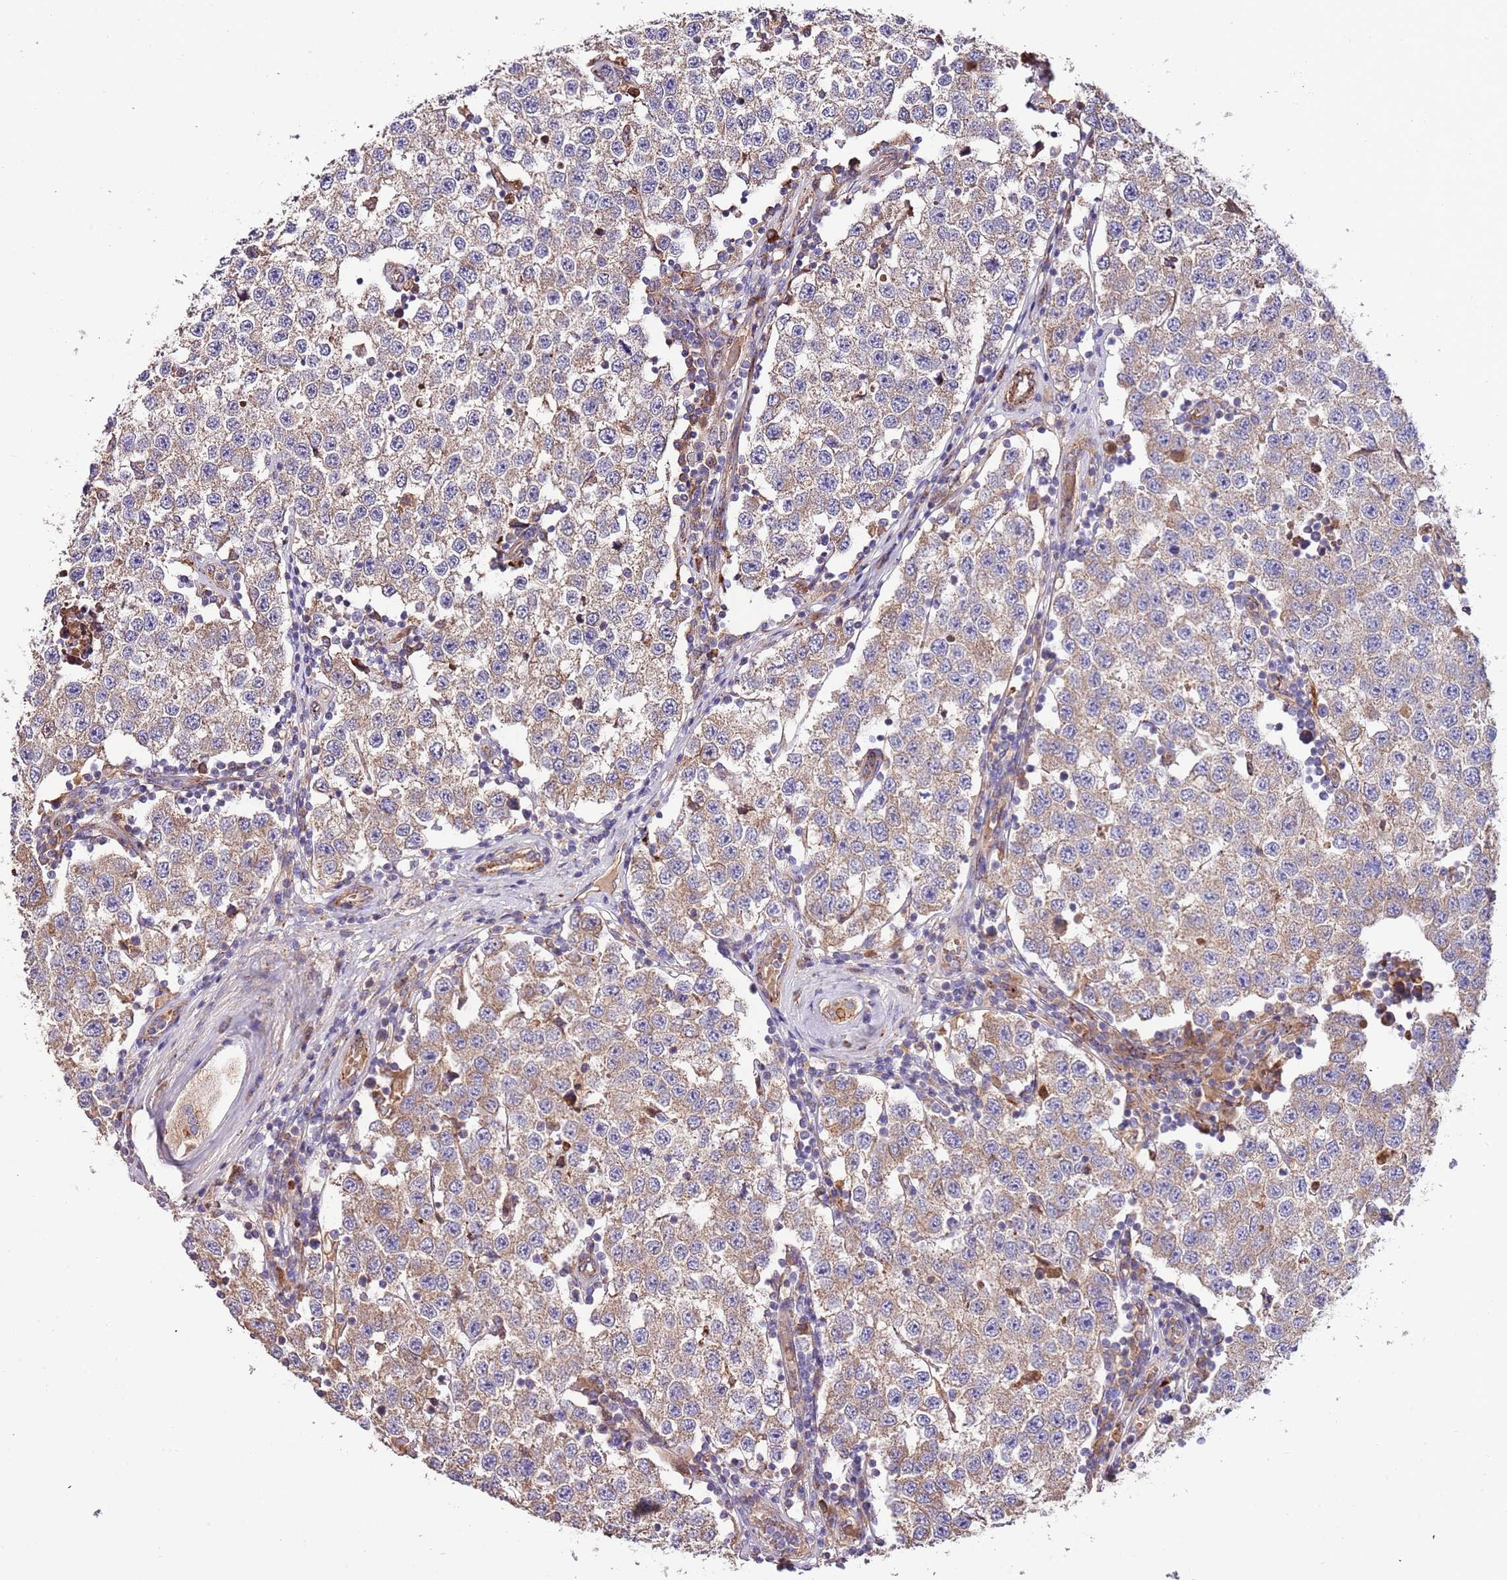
{"staining": {"intensity": "weak", "quantity": "25%-75%", "location": "cytoplasmic/membranous"}, "tissue": "testis cancer", "cell_type": "Tumor cells", "image_type": "cancer", "snomed": [{"axis": "morphology", "description": "Seminoma, NOS"}, {"axis": "topography", "description": "Testis"}], "caption": "Seminoma (testis) stained for a protein (brown) demonstrates weak cytoplasmic/membranous positive expression in about 25%-75% of tumor cells.", "gene": "DOCK6", "patient": {"sex": "male", "age": 34}}